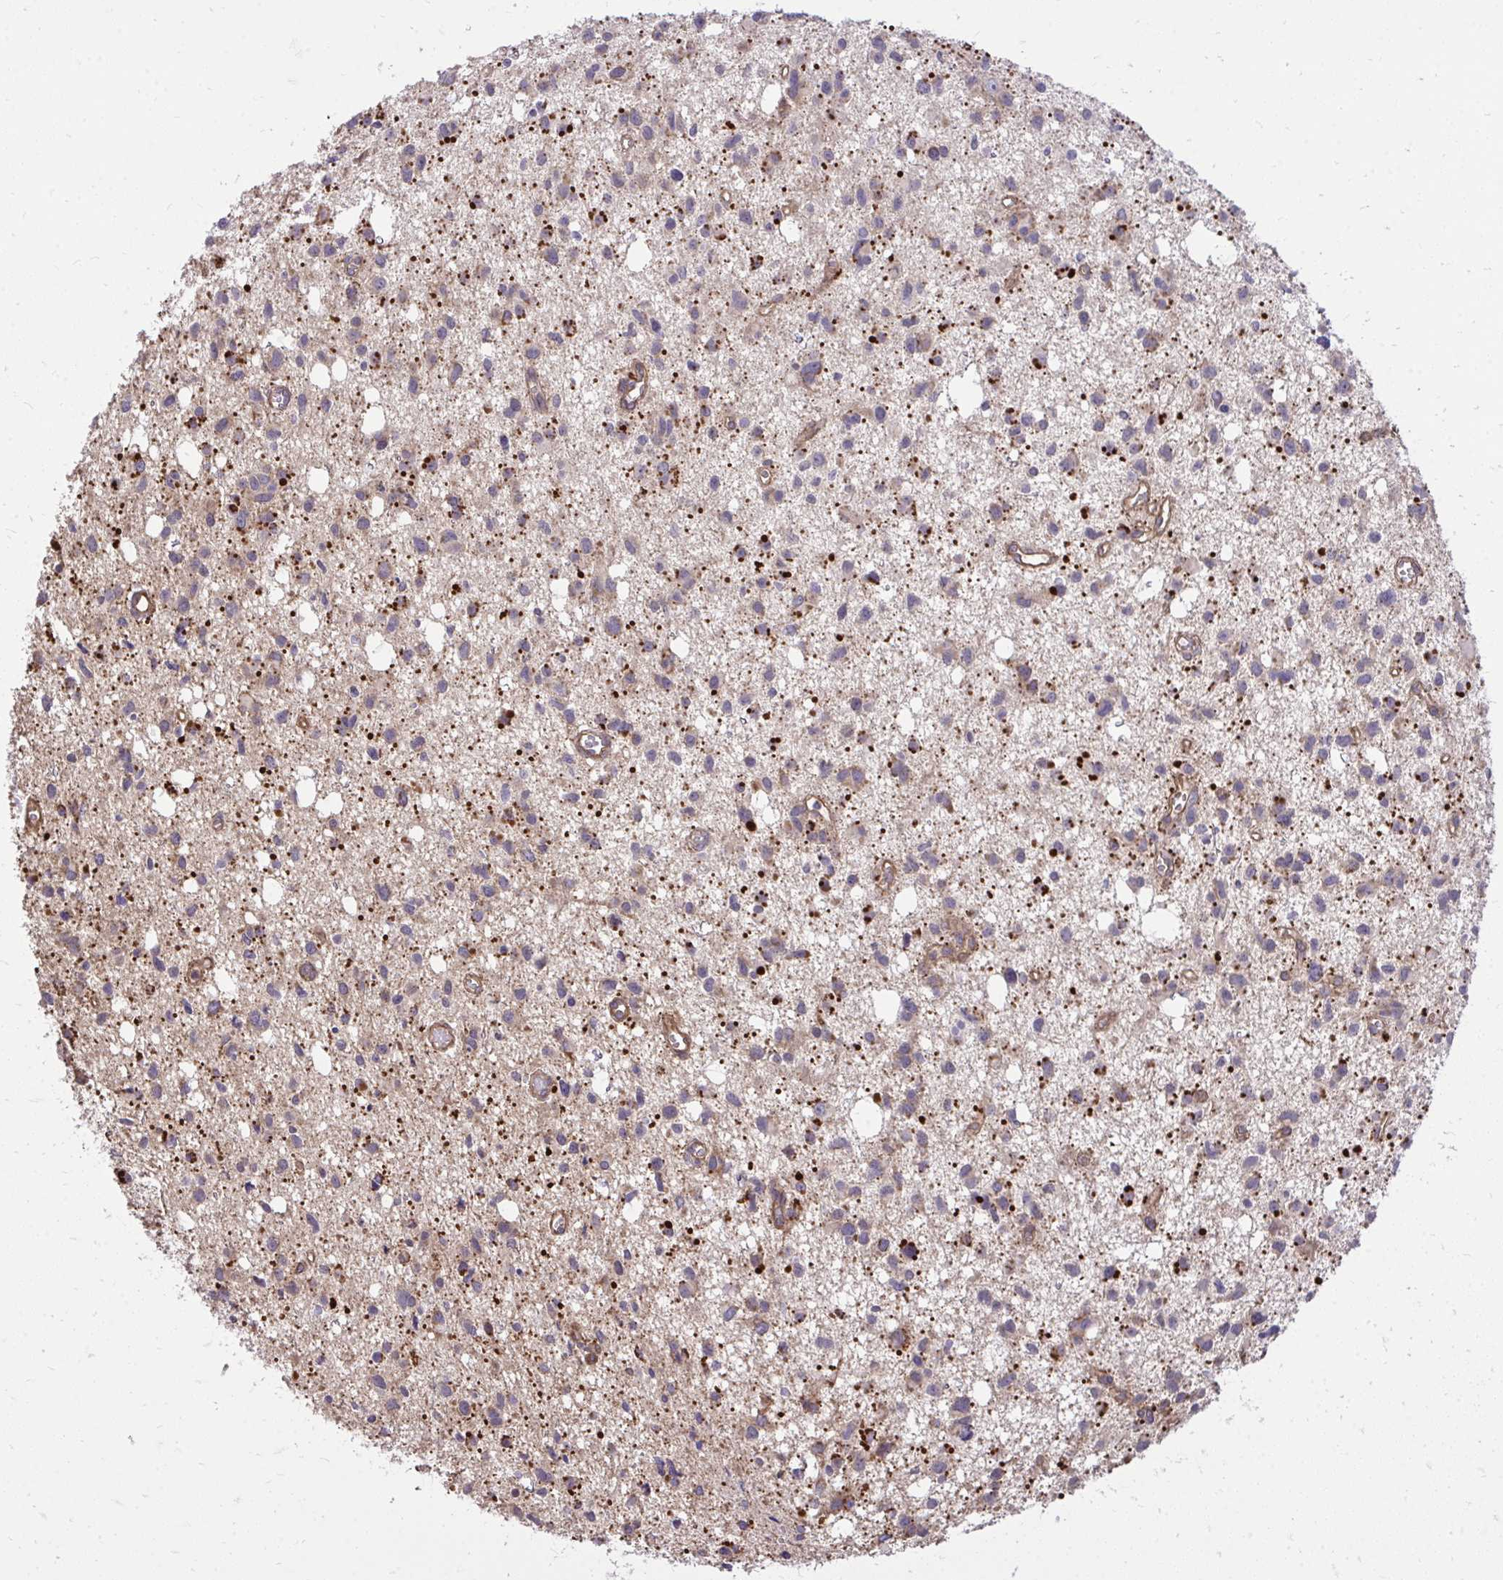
{"staining": {"intensity": "moderate", "quantity": "<25%", "location": "cytoplasmic/membranous"}, "tissue": "glioma", "cell_type": "Tumor cells", "image_type": "cancer", "snomed": [{"axis": "morphology", "description": "Glioma, malignant, High grade"}, {"axis": "topography", "description": "Brain"}], "caption": "This photomicrograph exhibits IHC staining of human malignant glioma (high-grade), with low moderate cytoplasmic/membranous expression in approximately <25% of tumor cells.", "gene": "SLC7A5", "patient": {"sex": "male", "age": 23}}